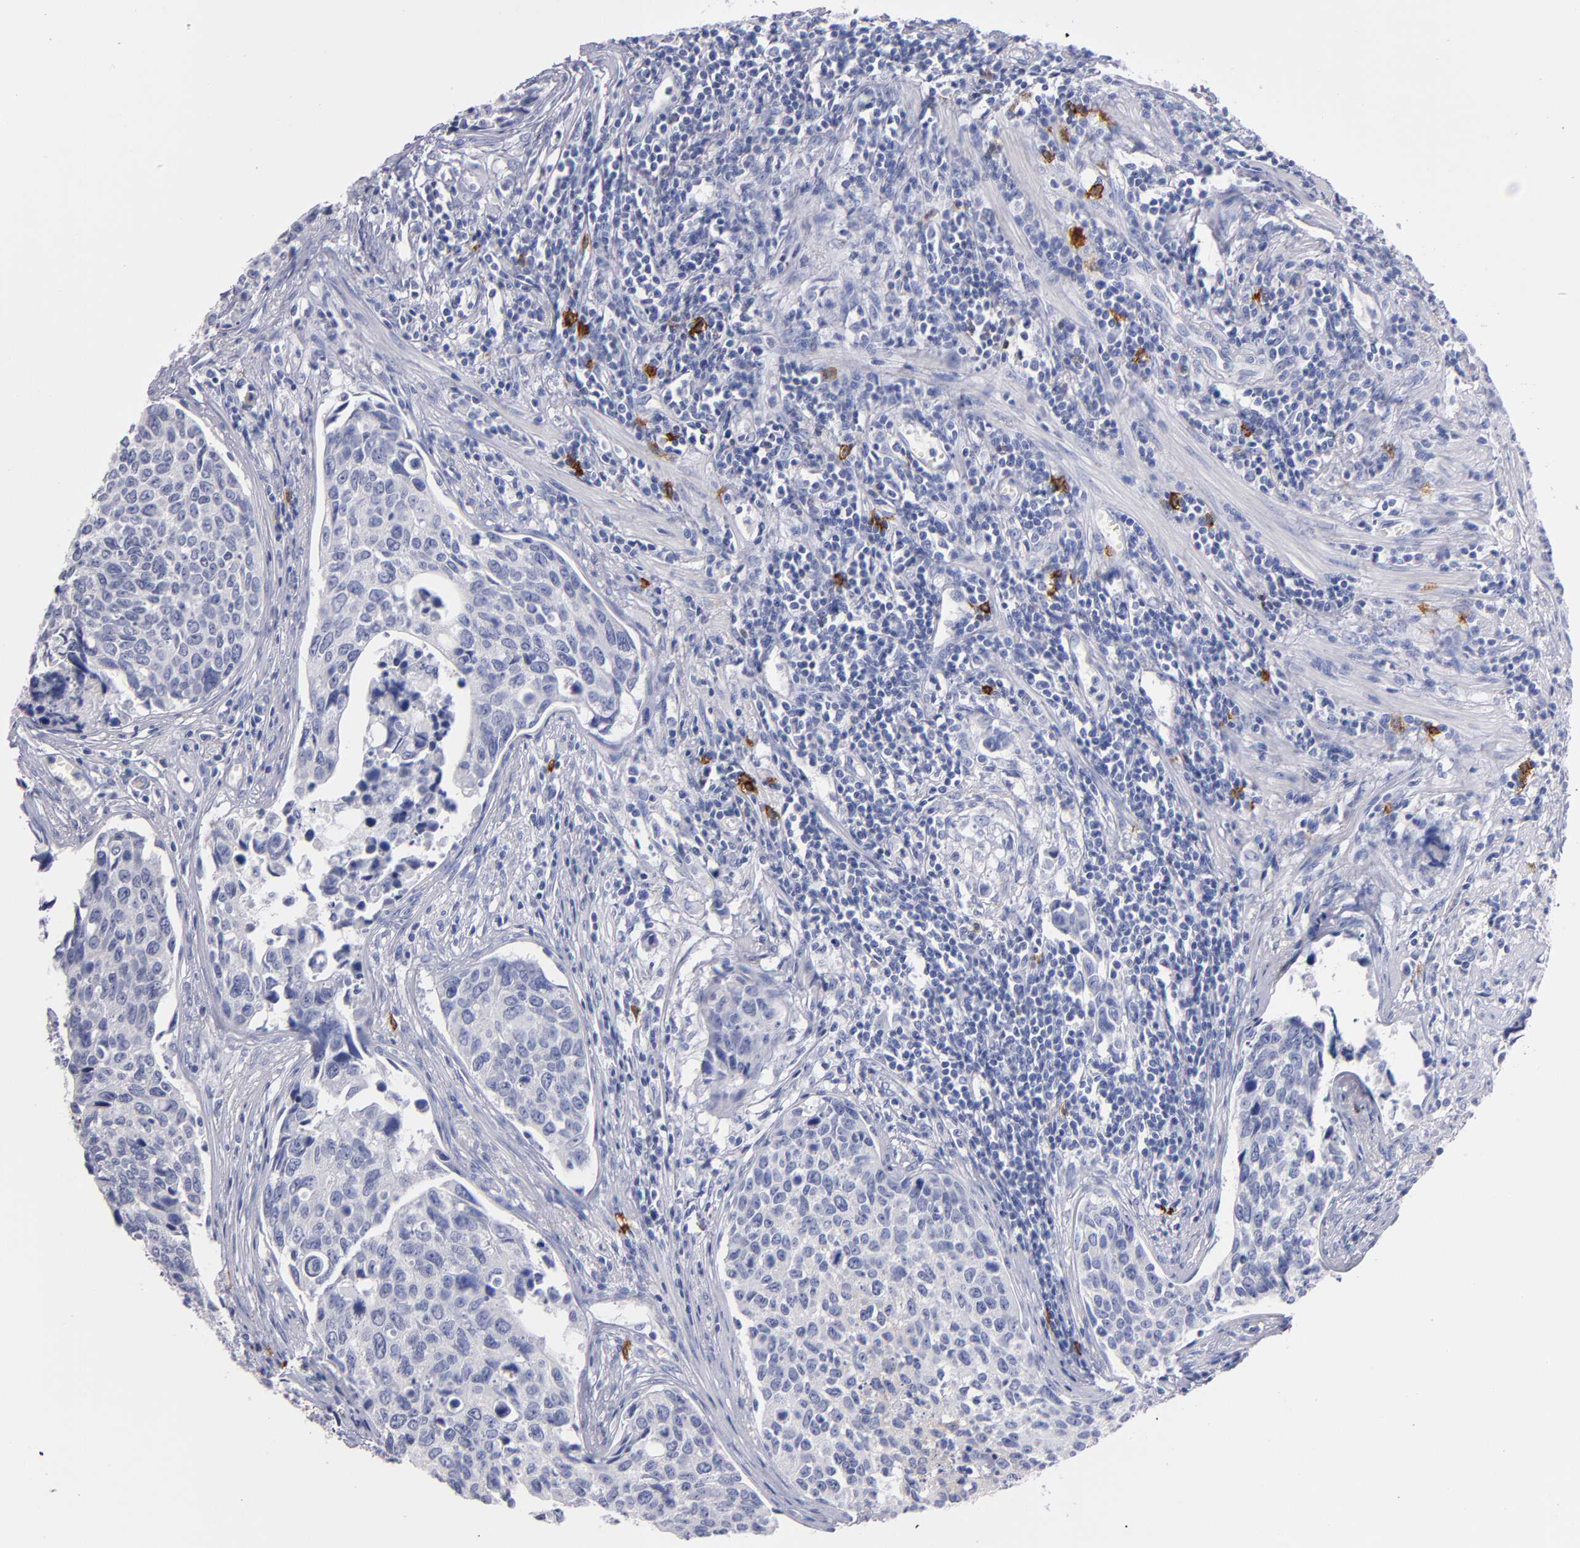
{"staining": {"intensity": "negative", "quantity": "none", "location": "none"}, "tissue": "urothelial cancer", "cell_type": "Tumor cells", "image_type": "cancer", "snomed": [{"axis": "morphology", "description": "Urothelial carcinoma, High grade"}, {"axis": "topography", "description": "Urinary bladder"}], "caption": "High power microscopy photomicrograph of an immunohistochemistry (IHC) photomicrograph of urothelial carcinoma (high-grade), revealing no significant staining in tumor cells.", "gene": "KIT", "patient": {"sex": "male", "age": 81}}